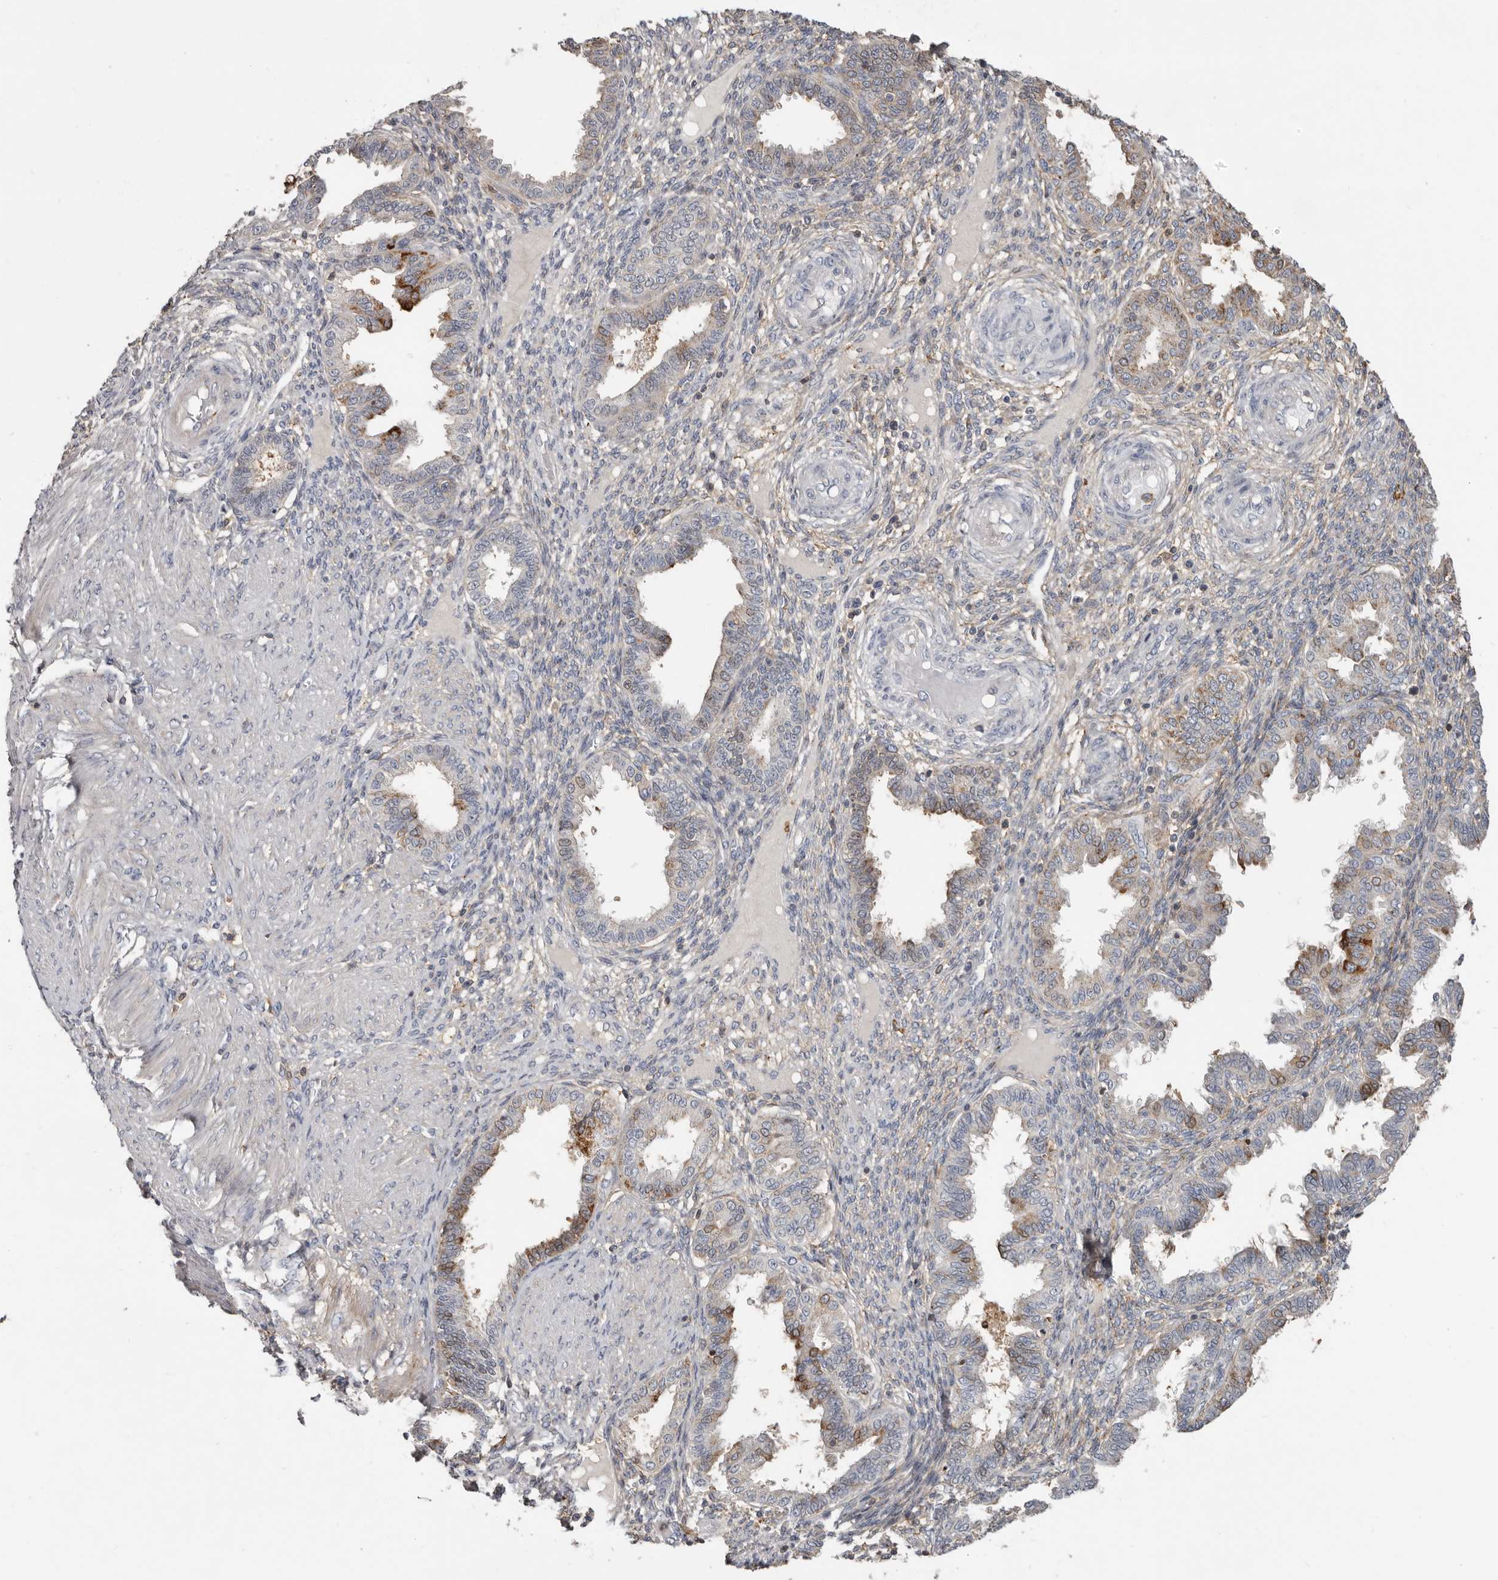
{"staining": {"intensity": "moderate", "quantity": "25%-75%", "location": "cytoplasmic/membranous"}, "tissue": "endometrium", "cell_type": "Cells in endometrial stroma", "image_type": "normal", "snomed": [{"axis": "morphology", "description": "Normal tissue, NOS"}, {"axis": "topography", "description": "Endometrium"}], "caption": "Brown immunohistochemical staining in unremarkable human endometrium shows moderate cytoplasmic/membranous expression in about 25%-75% of cells in endometrial stroma. (Brightfield microscopy of DAB IHC at high magnification).", "gene": "KIF26B", "patient": {"sex": "female", "age": 33}}